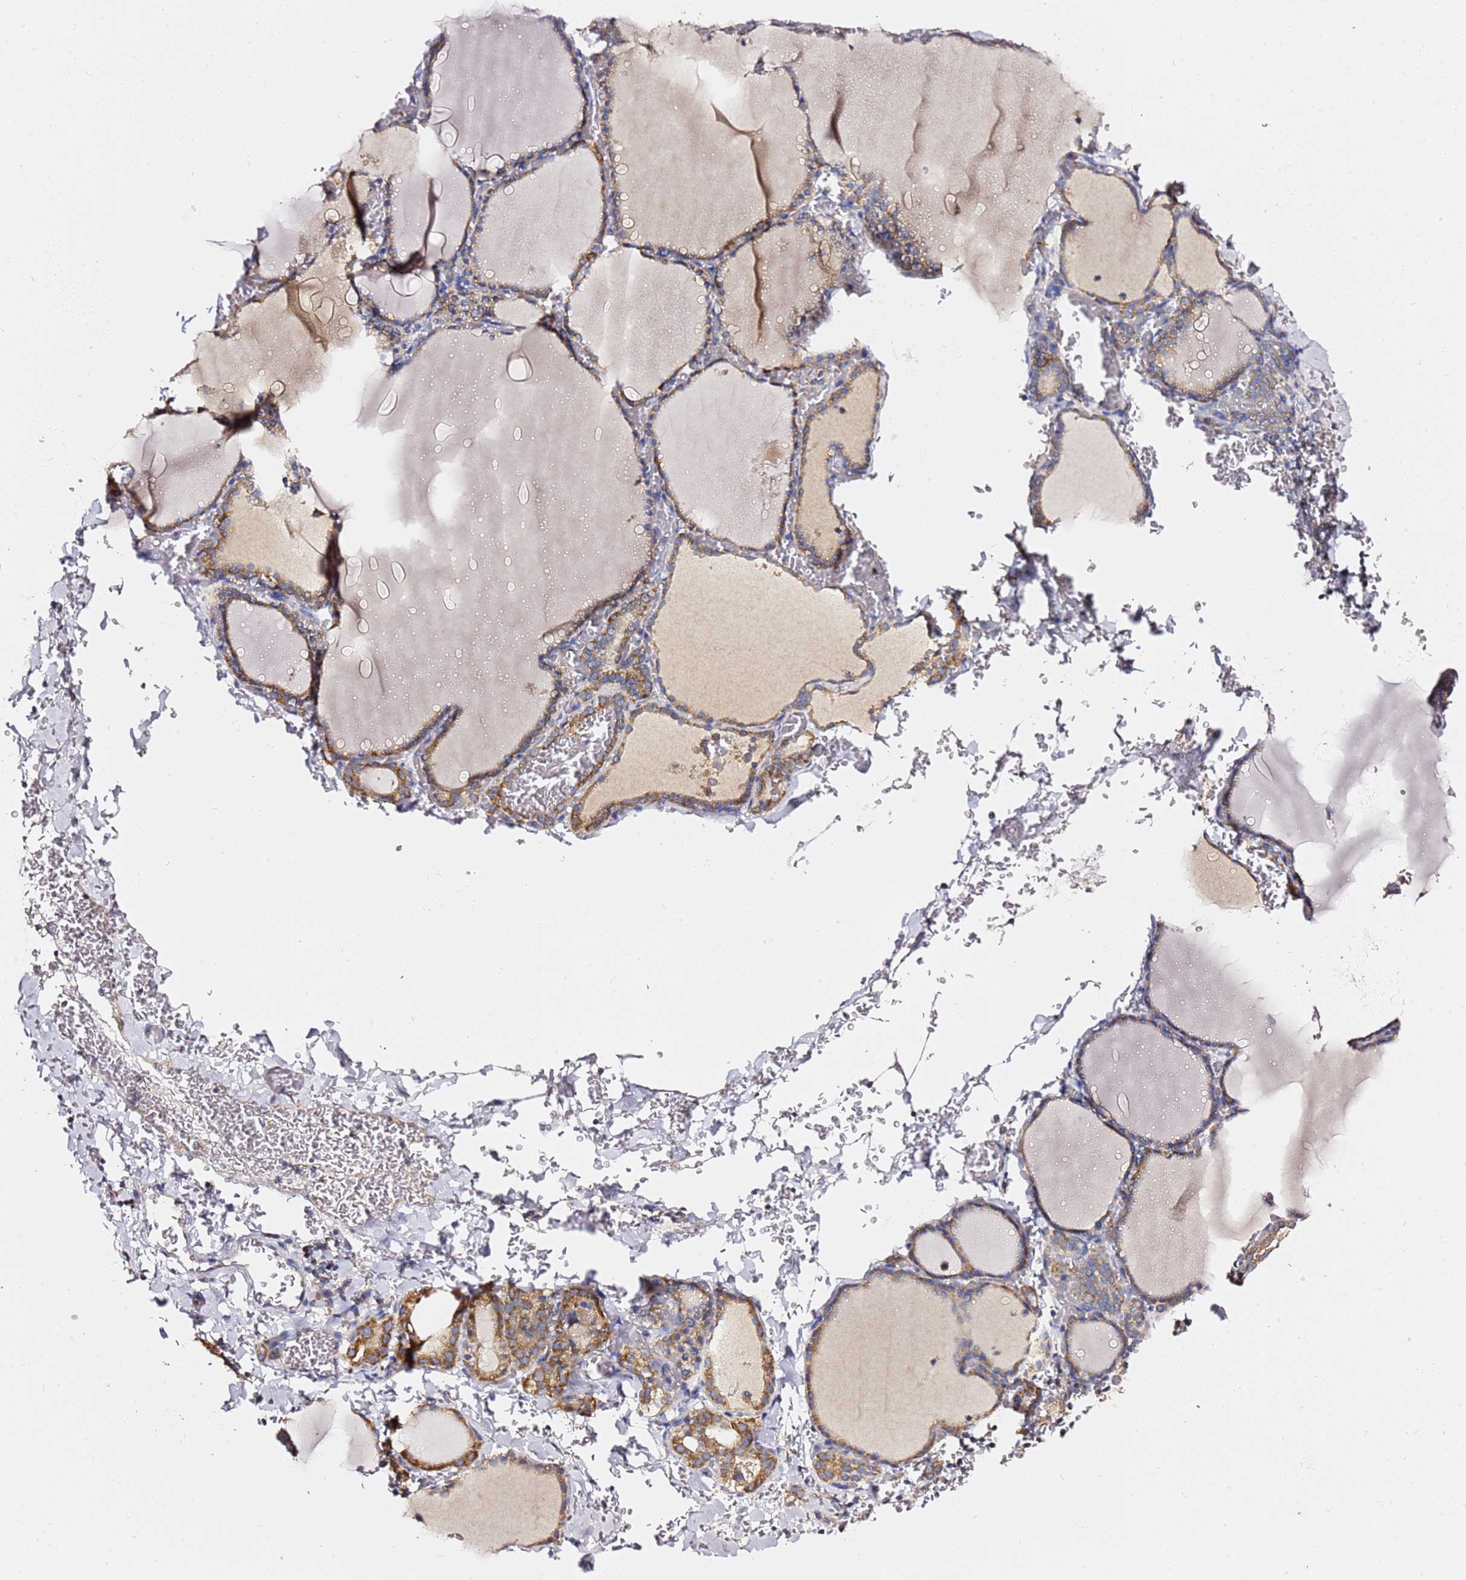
{"staining": {"intensity": "moderate", "quantity": ">75%", "location": "cytoplasmic/membranous"}, "tissue": "thyroid gland", "cell_type": "Glandular cells", "image_type": "normal", "snomed": [{"axis": "morphology", "description": "Normal tissue, NOS"}, {"axis": "topography", "description": "Thyroid gland"}], "caption": "Protein staining shows moderate cytoplasmic/membranous positivity in about >75% of glandular cells in benign thyroid gland. The protein is stained brown, and the nuclei are stained in blue (DAB (3,3'-diaminobenzidine) IHC with brightfield microscopy, high magnification).", "gene": "C19orf12", "patient": {"sex": "female", "age": 39}}